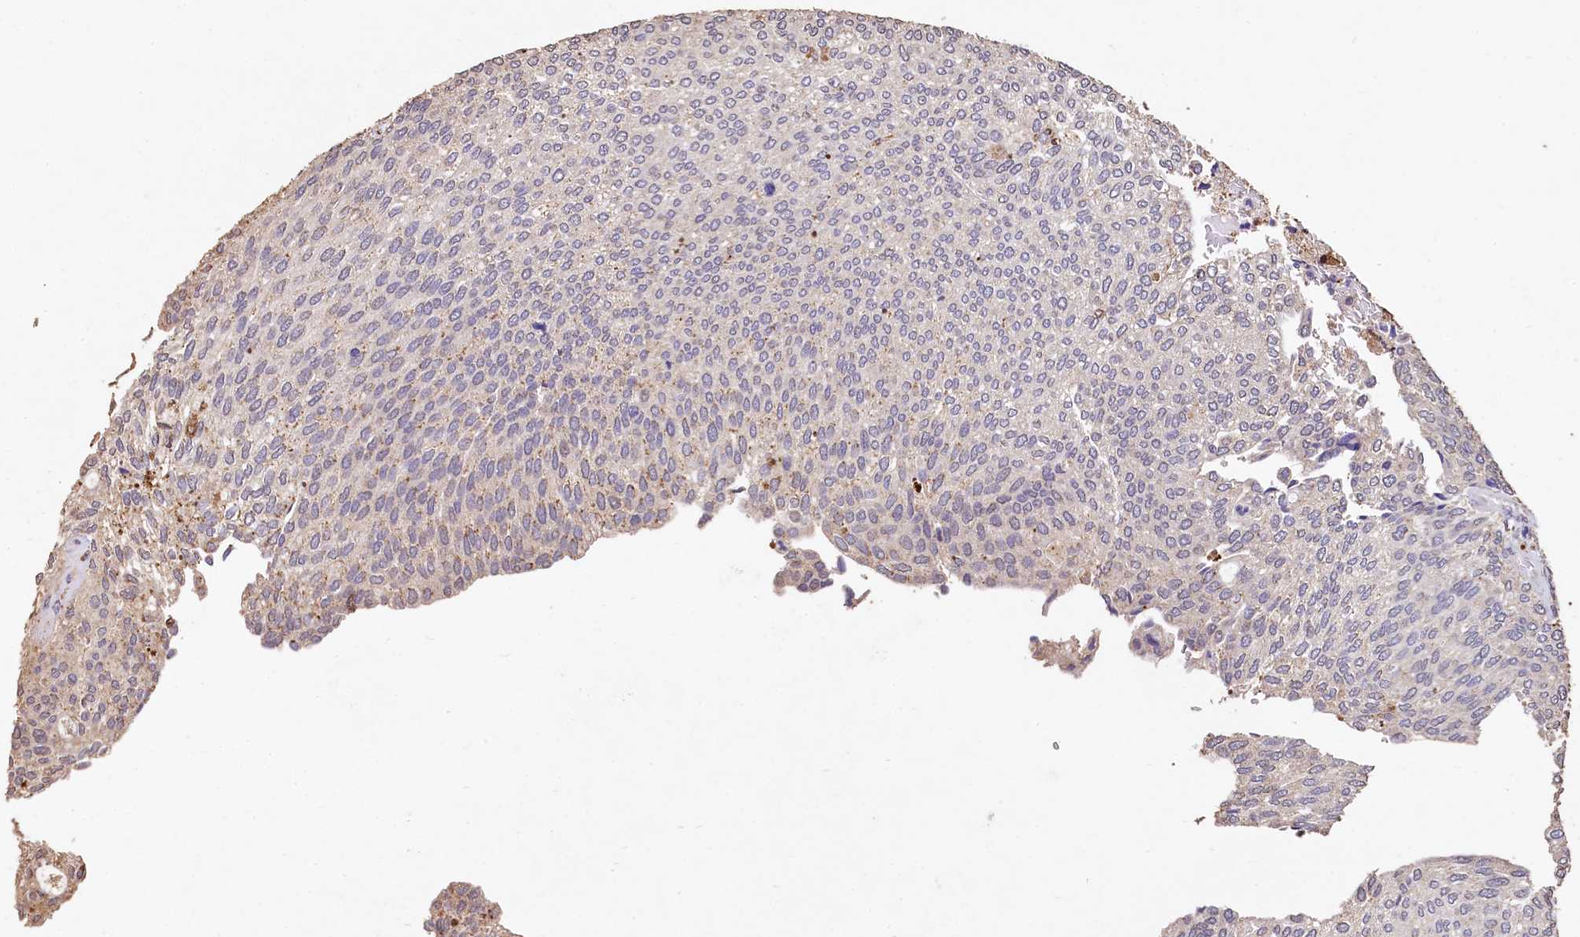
{"staining": {"intensity": "weak", "quantity": "<25%", "location": "cytoplasmic/membranous"}, "tissue": "urothelial cancer", "cell_type": "Tumor cells", "image_type": "cancer", "snomed": [{"axis": "morphology", "description": "Urothelial carcinoma, Low grade"}, {"axis": "topography", "description": "Urinary bladder"}], "caption": "An immunohistochemistry (IHC) image of low-grade urothelial carcinoma is shown. There is no staining in tumor cells of low-grade urothelial carcinoma.", "gene": "LSM4", "patient": {"sex": "female", "age": 79}}